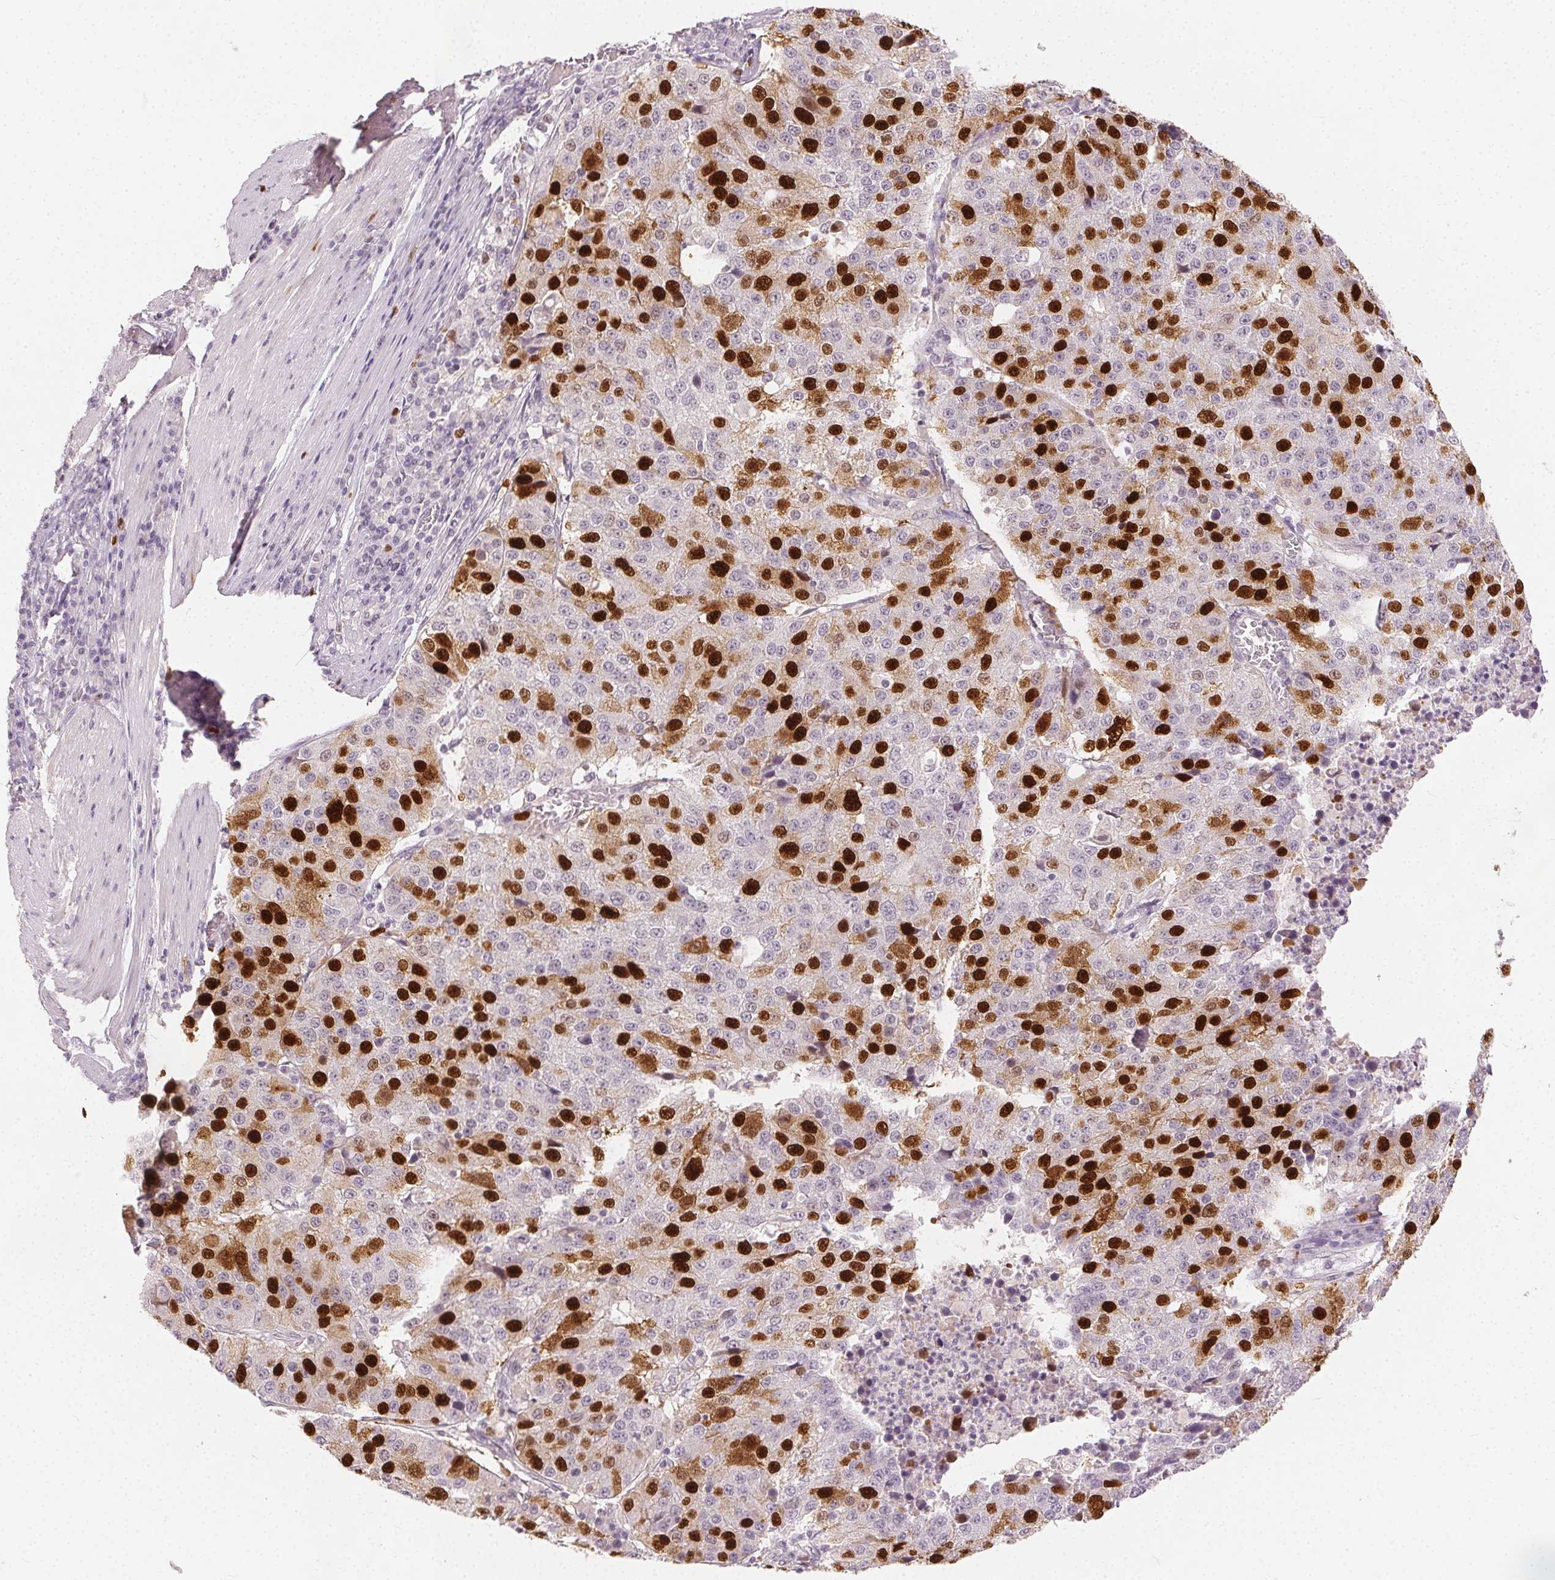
{"staining": {"intensity": "strong", "quantity": "25%-75%", "location": "nuclear"}, "tissue": "stomach cancer", "cell_type": "Tumor cells", "image_type": "cancer", "snomed": [{"axis": "morphology", "description": "Adenocarcinoma, NOS"}, {"axis": "topography", "description": "Stomach"}], "caption": "Immunohistochemistry (IHC) staining of stomach cancer (adenocarcinoma), which shows high levels of strong nuclear staining in approximately 25%-75% of tumor cells indicating strong nuclear protein expression. The staining was performed using DAB (3,3'-diaminobenzidine) (brown) for protein detection and nuclei were counterstained in hematoxylin (blue).", "gene": "ANLN", "patient": {"sex": "male", "age": 71}}